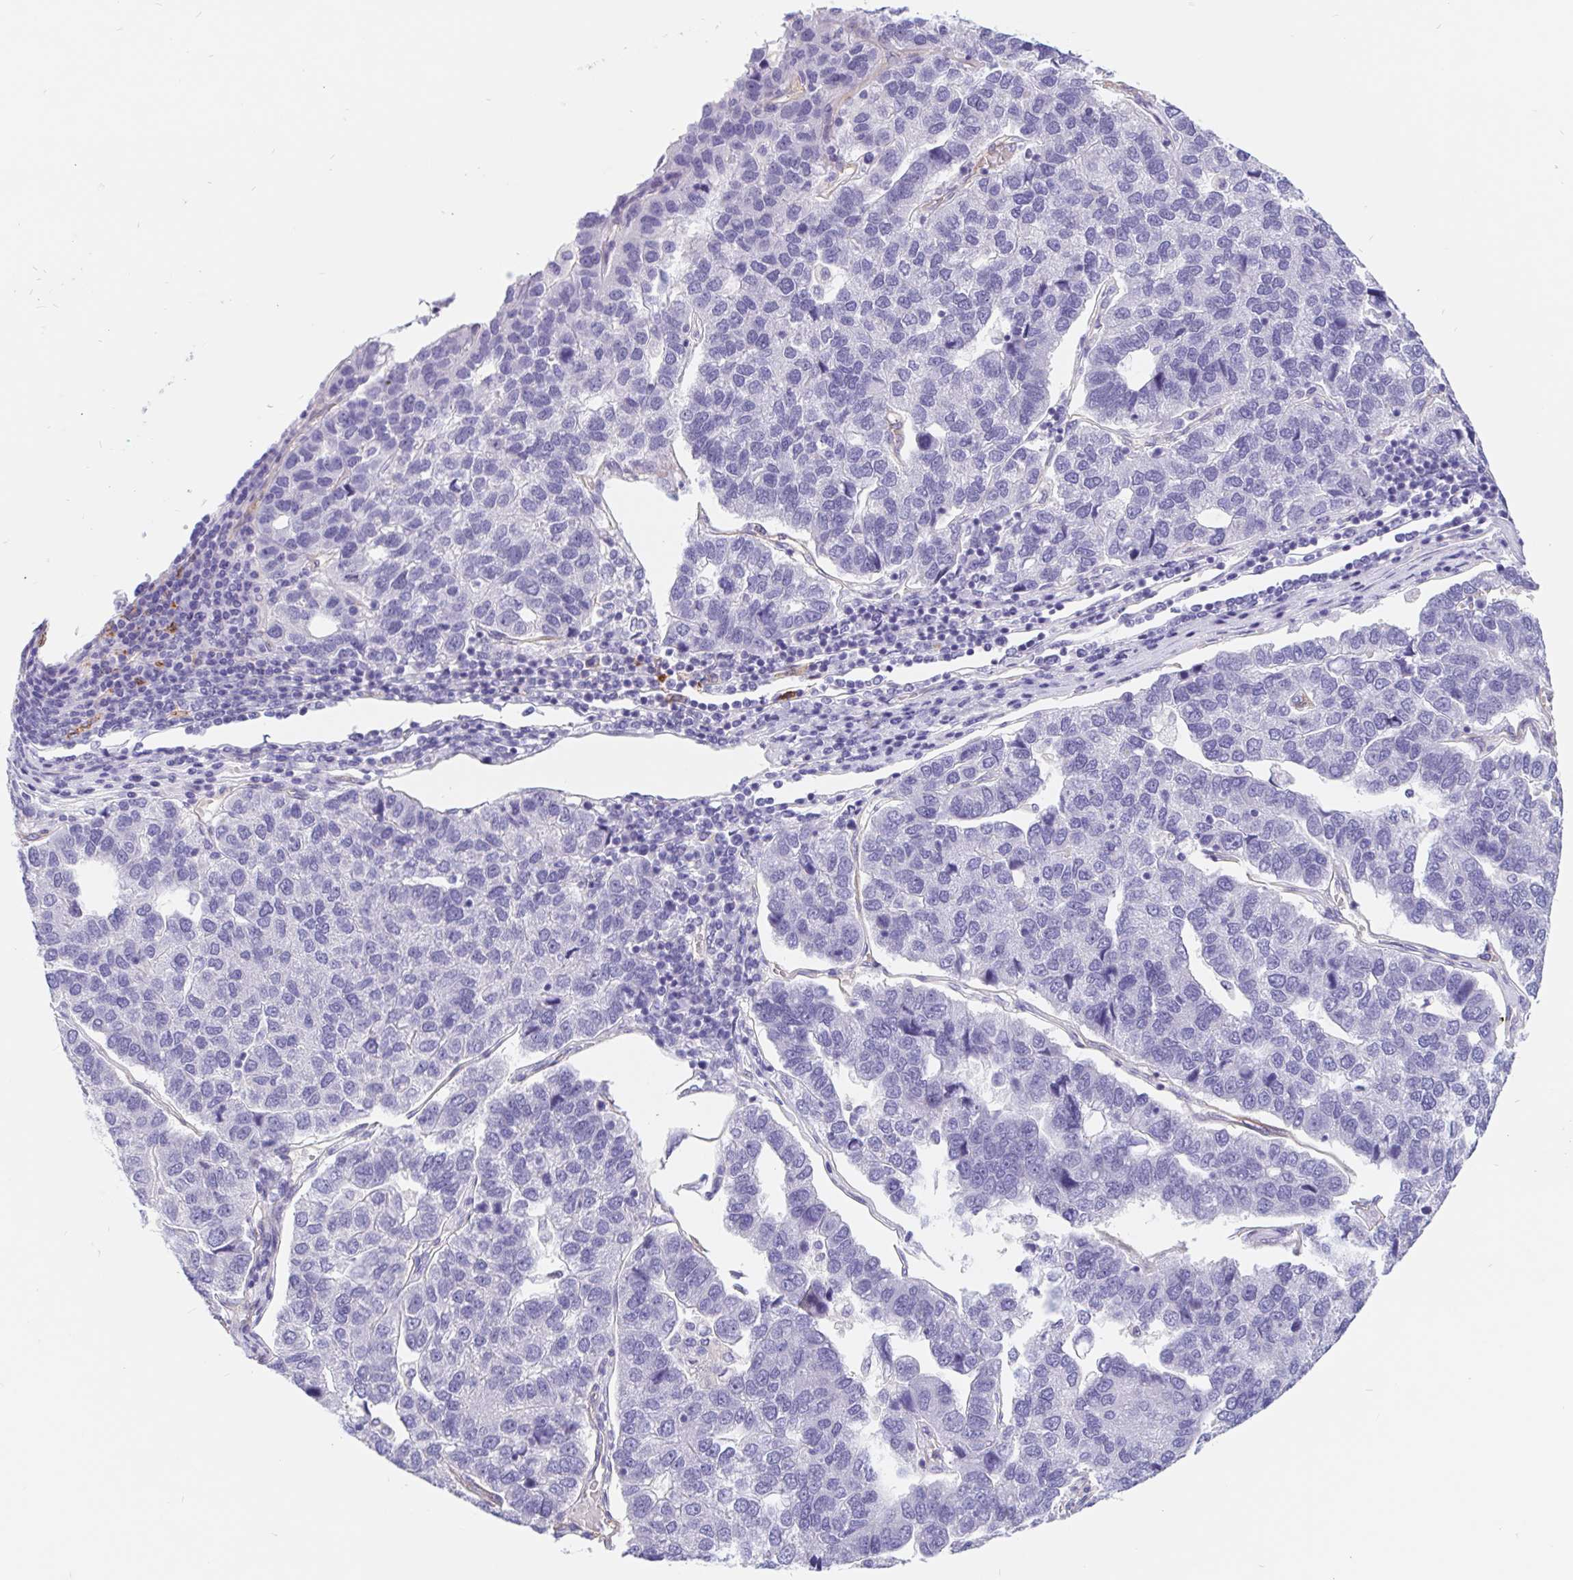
{"staining": {"intensity": "negative", "quantity": "none", "location": "none"}, "tissue": "pancreatic cancer", "cell_type": "Tumor cells", "image_type": "cancer", "snomed": [{"axis": "morphology", "description": "Adenocarcinoma, NOS"}, {"axis": "topography", "description": "Pancreas"}], "caption": "IHC of pancreatic cancer (adenocarcinoma) exhibits no expression in tumor cells.", "gene": "LIMCH1", "patient": {"sex": "female", "age": 61}}